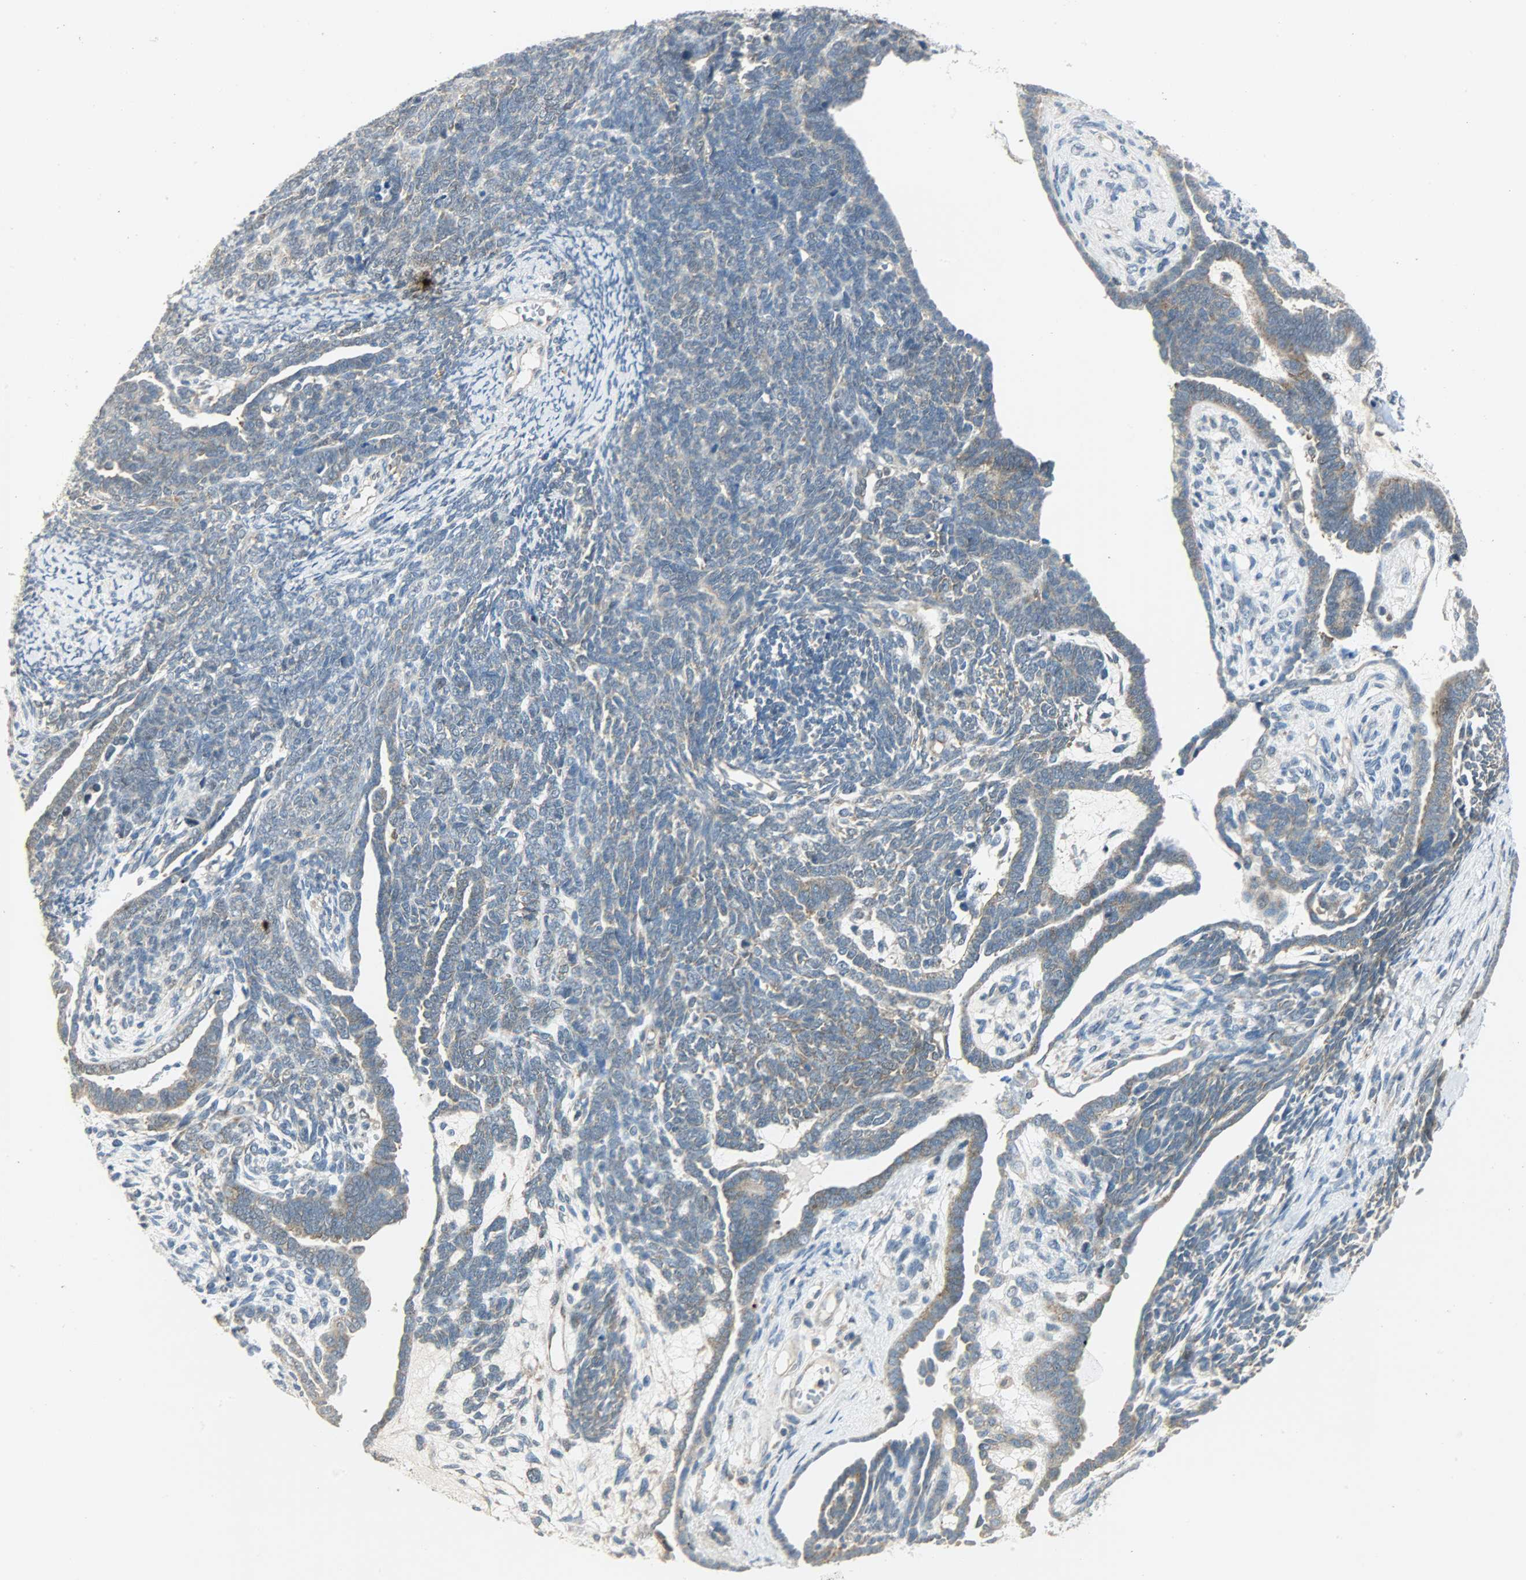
{"staining": {"intensity": "weak", "quantity": ">75%", "location": "cytoplasmic/membranous"}, "tissue": "endometrial cancer", "cell_type": "Tumor cells", "image_type": "cancer", "snomed": [{"axis": "morphology", "description": "Neoplasm, malignant, NOS"}, {"axis": "topography", "description": "Endometrium"}], "caption": "Endometrial malignant neoplasm was stained to show a protein in brown. There is low levels of weak cytoplasmic/membranous positivity in approximately >75% of tumor cells.", "gene": "GIT2", "patient": {"sex": "female", "age": 74}}